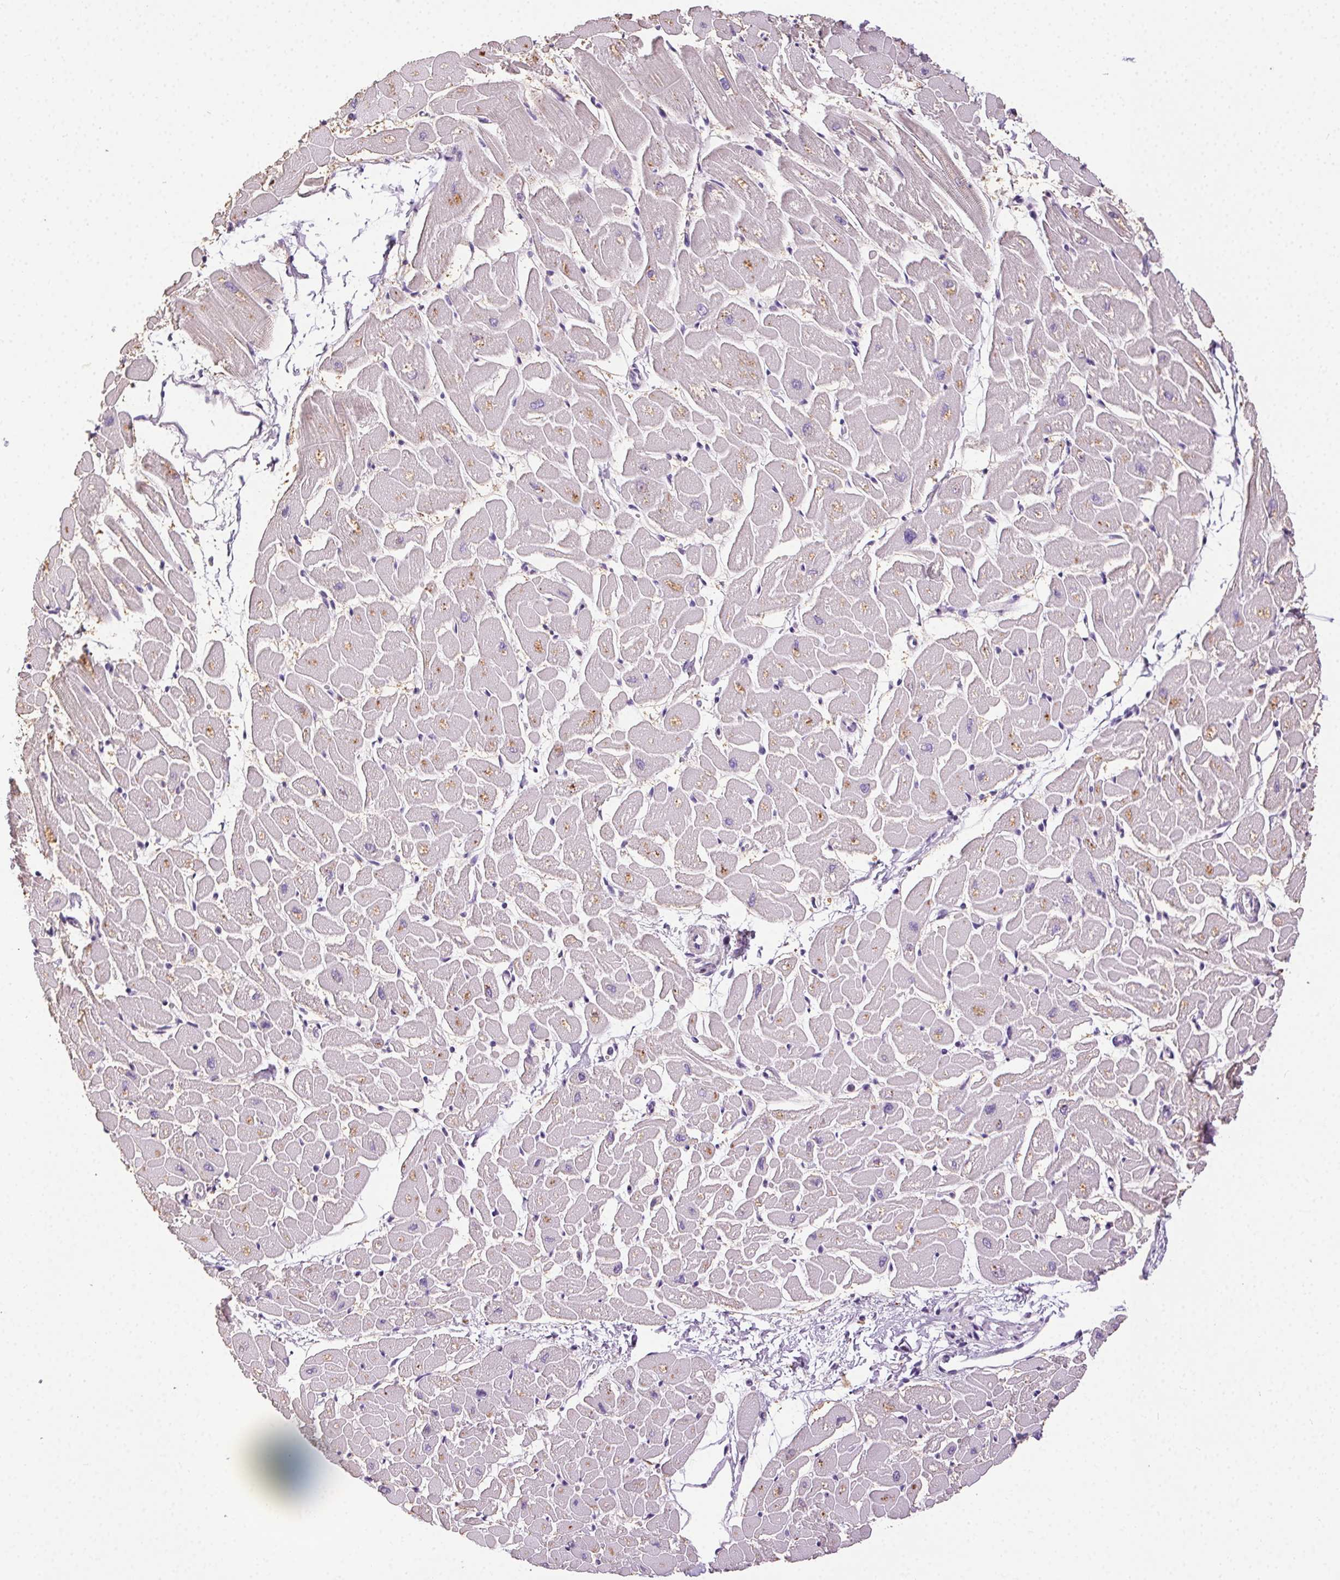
{"staining": {"intensity": "weak", "quantity": "<25%", "location": "cytoplasmic/membranous"}, "tissue": "heart muscle", "cell_type": "Cardiomyocytes", "image_type": "normal", "snomed": [{"axis": "morphology", "description": "Normal tissue, NOS"}, {"axis": "topography", "description": "Heart"}], "caption": "Heart muscle was stained to show a protein in brown. There is no significant positivity in cardiomyocytes. The staining was performed using DAB (3,3'-diaminobenzidine) to visualize the protein expression in brown, while the nuclei were stained in blue with hematoxylin (Magnification: 20x).", "gene": "SYCE2", "patient": {"sex": "male", "age": 57}}